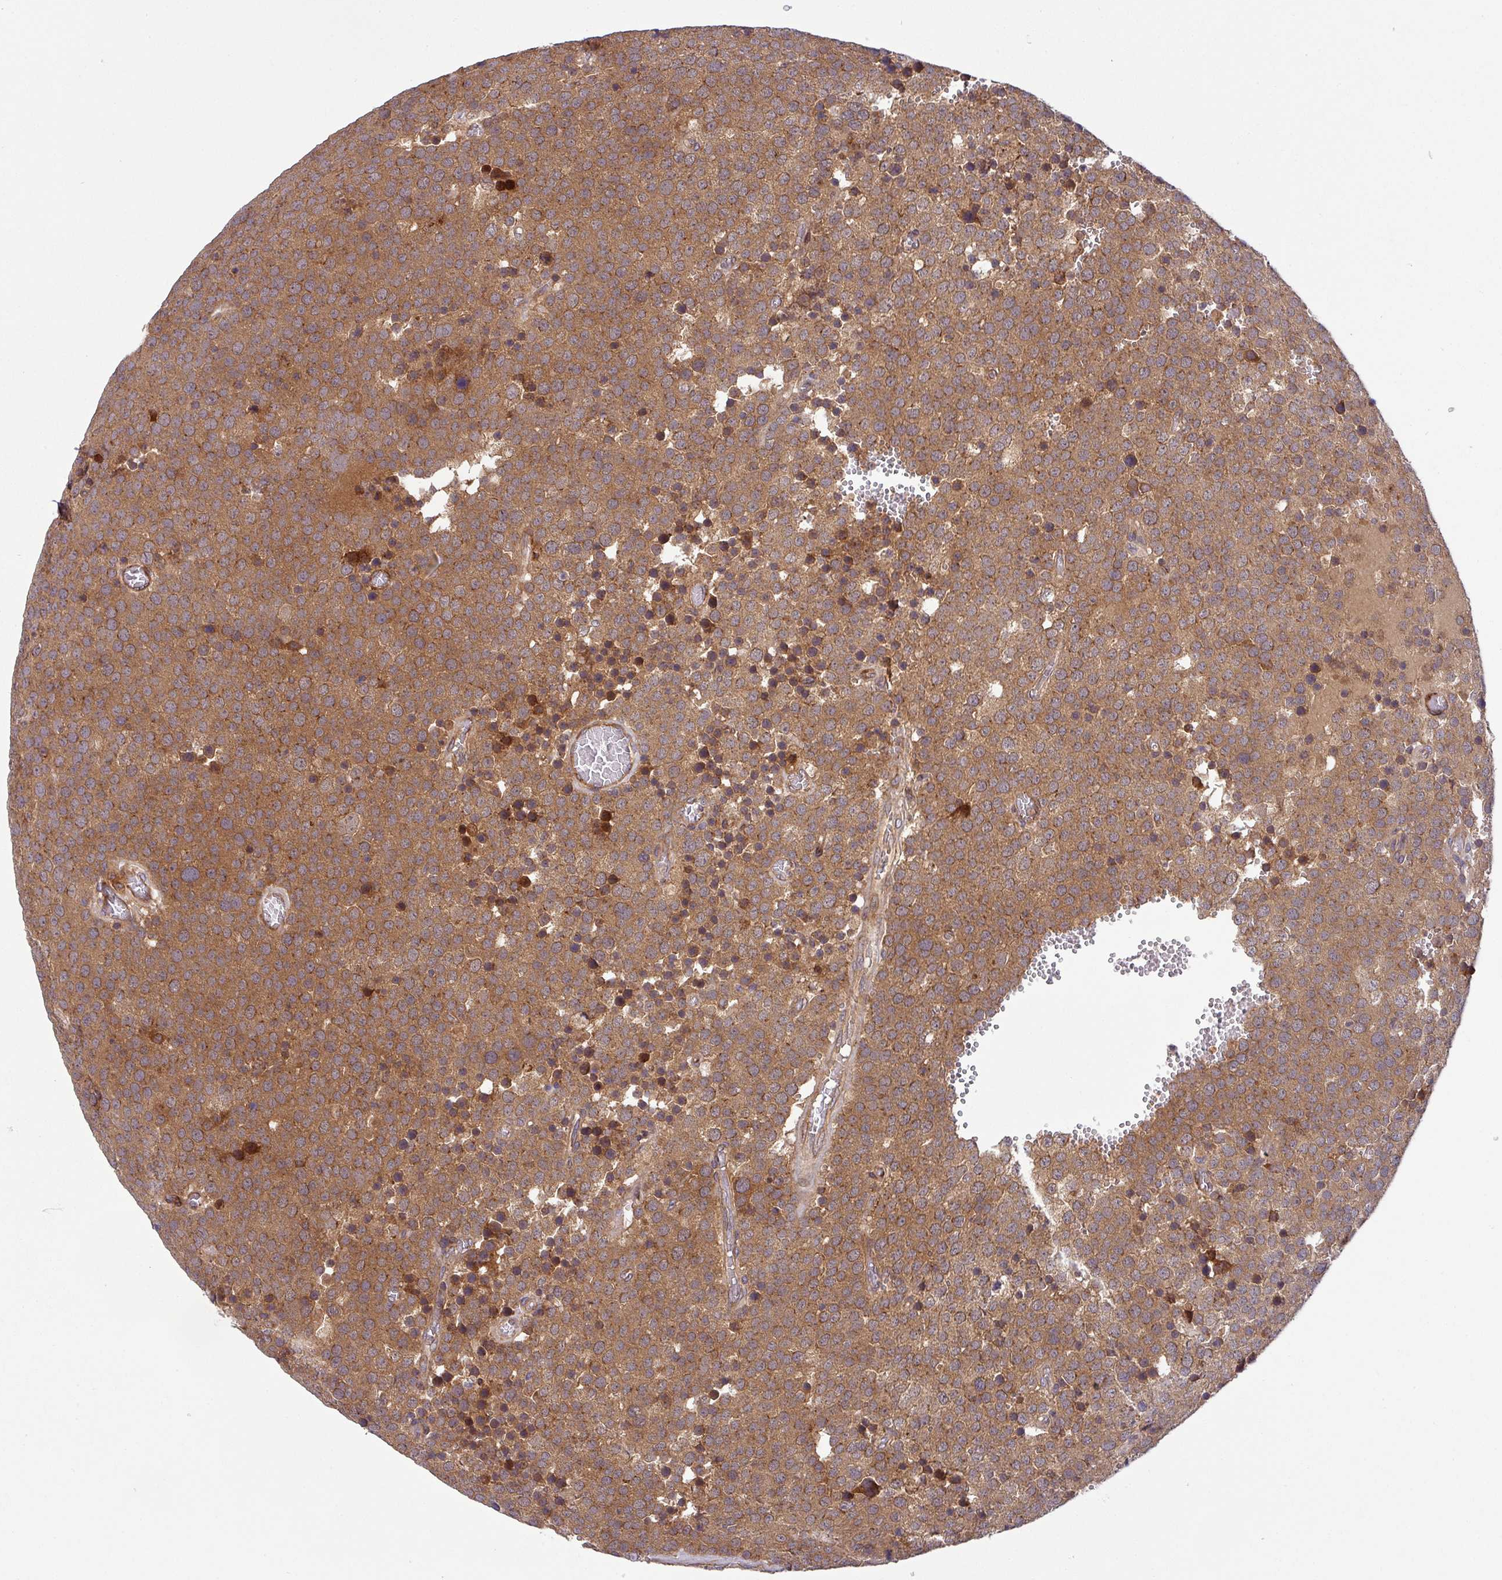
{"staining": {"intensity": "moderate", "quantity": ">75%", "location": "cytoplasmic/membranous"}, "tissue": "testis cancer", "cell_type": "Tumor cells", "image_type": "cancer", "snomed": [{"axis": "morphology", "description": "Normal tissue, NOS"}, {"axis": "morphology", "description": "Seminoma, NOS"}, {"axis": "topography", "description": "Testis"}], "caption": "A high-resolution photomicrograph shows IHC staining of seminoma (testis), which shows moderate cytoplasmic/membranous expression in approximately >75% of tumor cells.", "gene": "ART1", "patient": {"sex": "male", "age": 71}}